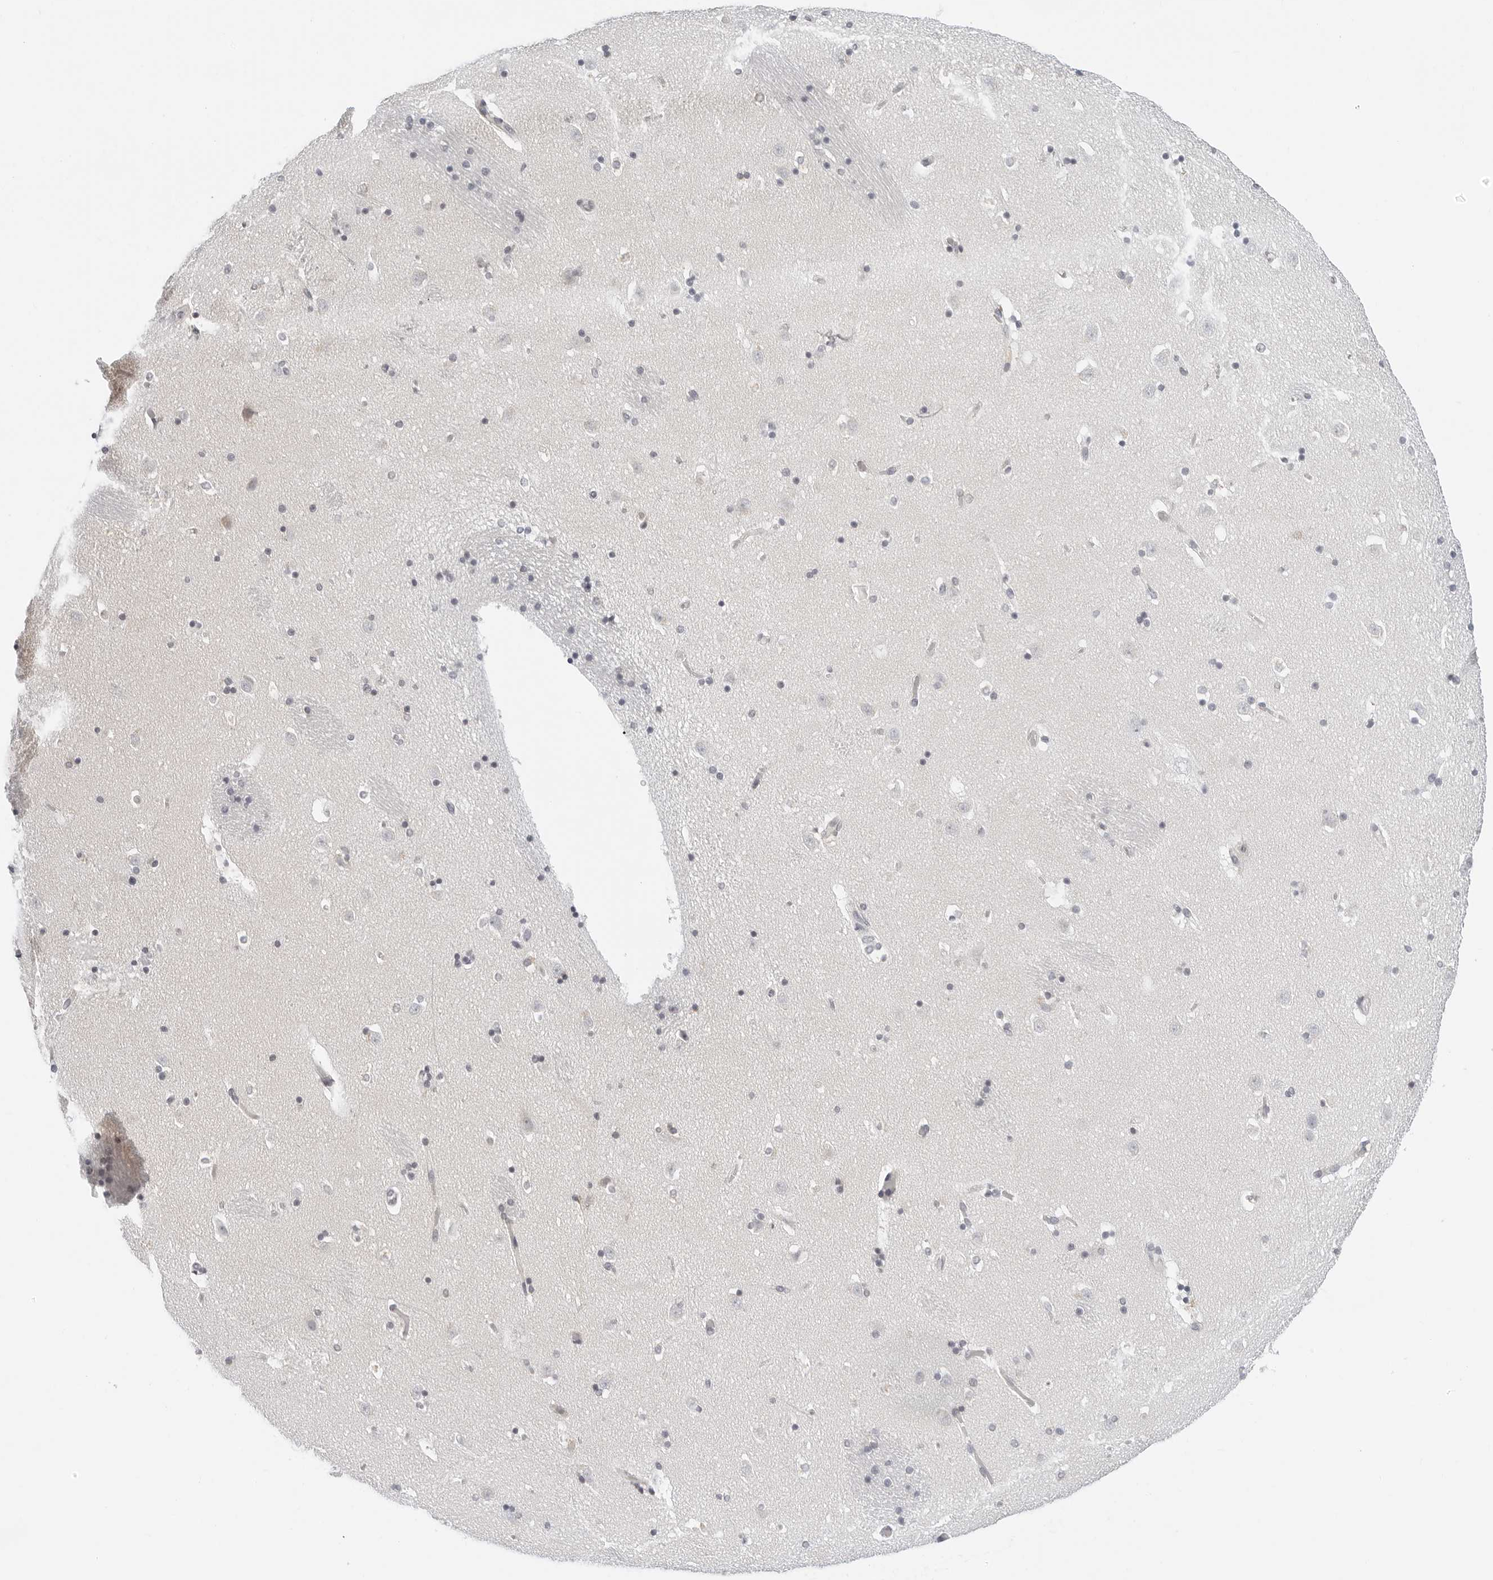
{"staining": {"intensity": "moderate", "quantity": "<25%", "location": "cytoplasmic/membranous"}, "tissue": "caudate", "cell_type": "Glial cells", "image_type": "normal", "snomed": [{"axis": "morphology", "description": "Normal tissue, NOS"}, {"axis": "topography", "description": "Lateral ventricle wall"}], "caption": "Immunohistochemistry (IHC) histopathology image of unremarkable caudate: human caudate stained using immunohistochemistry (IHC) demonstrates low levels of moderate protein expression localized specifically in the cytoplasmic/membranous of glial cells, appearing as a cytoplasmic/membranous brown color.", "gene": "CIART", "patient": {"sex": "male", "age": 45}}